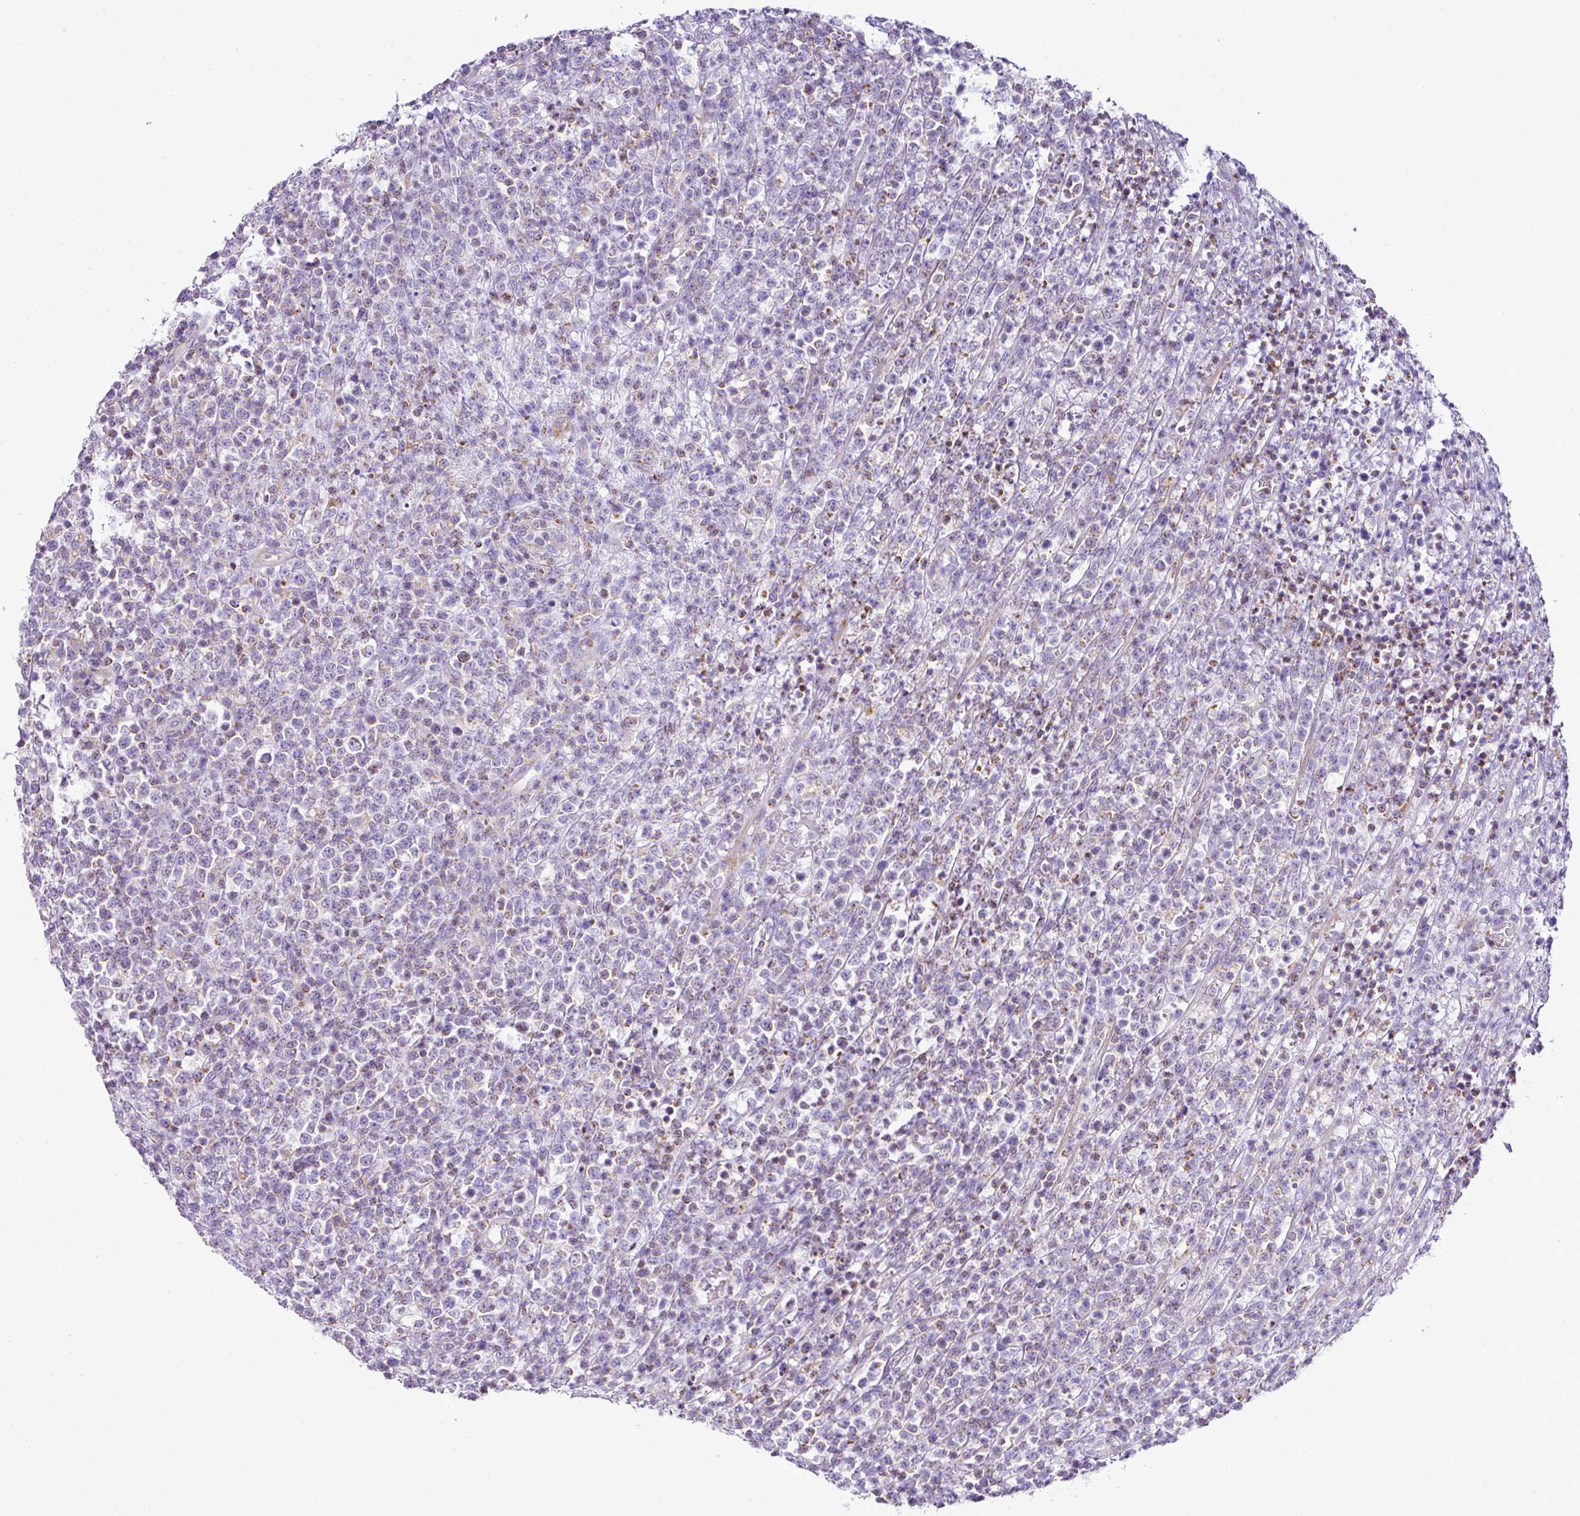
{"staining": {"intensity": "moderate", "quantity": "<25%", "location": "cytoplasmic/membranous"}, "tissue": "lymphoma", "cell_type": "Tumor cells", "image_type": "cancer", "snomed": [{"axis": "morphology", "description": "Malignant lymphoma, non-Hodgkin's type, High grade"}, {"axis": "topography", "description": "Colon"}], "caption": "Immunohistochemistry (DAB (3,3'-diaminobenzidine)) staining of malignant lymphoma, non-Hodgkin's type (high-grade) demonstrates moderate cytoplasmic/membranous protein positivity in about <25% of tumor cells.", "gene": "PGAP4", "patient": {"sex": "female", "age": 53}}